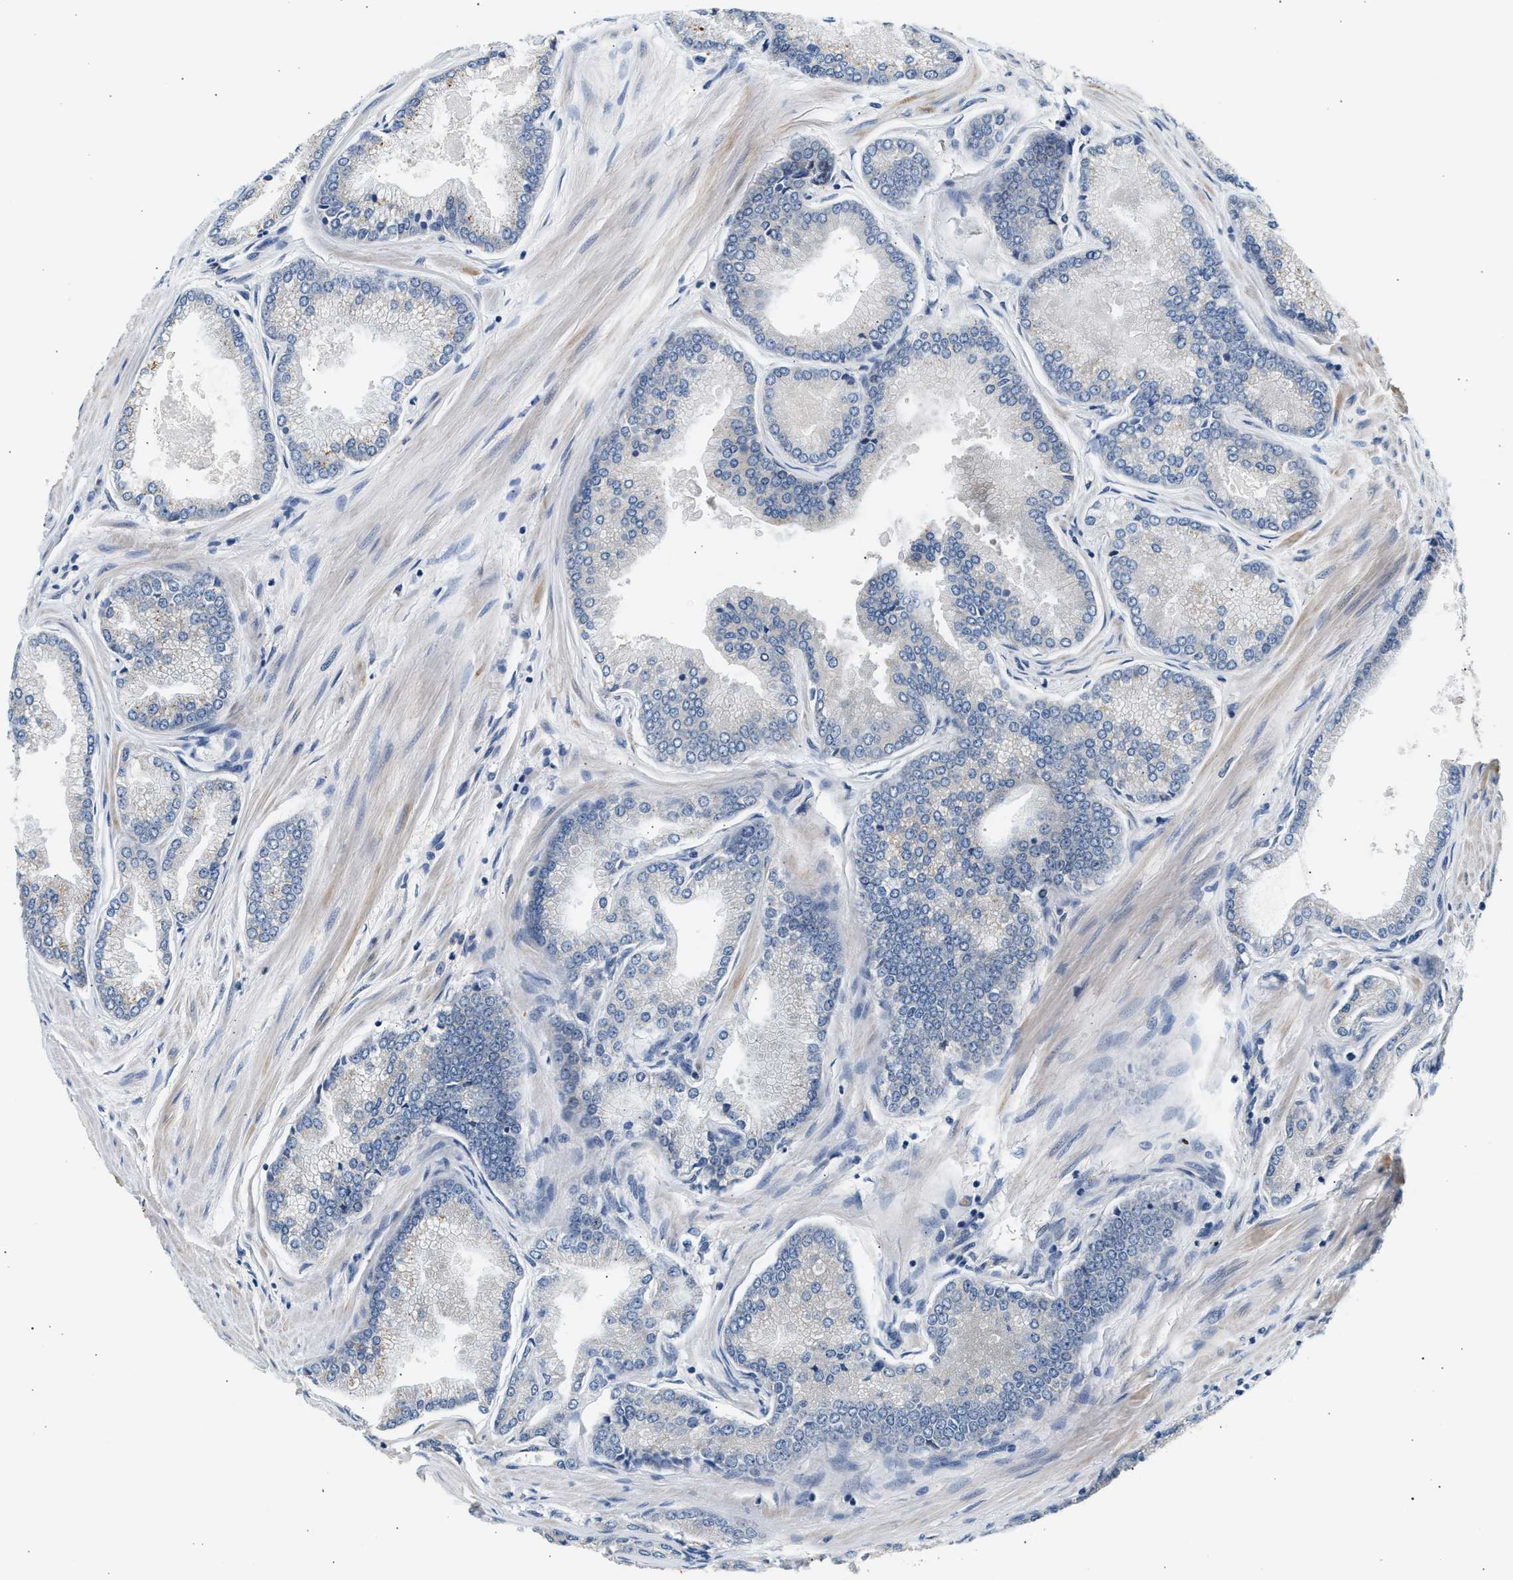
{"staining": {"intensity": "negative", "quantity": "none", "location": "none"}, "tissue": "prostate cancer", "cell_type": "Tumor cells", "image_type": "cancer", "snomed": [{"axis": "morphology", "description": "Adenocarcinoma, High grade"}, {"axis": "topography", "description": "Prostate"}], "caption": "An immunohistochemistry histopathology image of adenocarcinoma (high-grade) (prostate) is shown. There is no staining in tumor cells of adenocarcinoma (high-grade) (prostate).", "gene": "WDR31", "patient": {"sex": "male", "age": 61}}